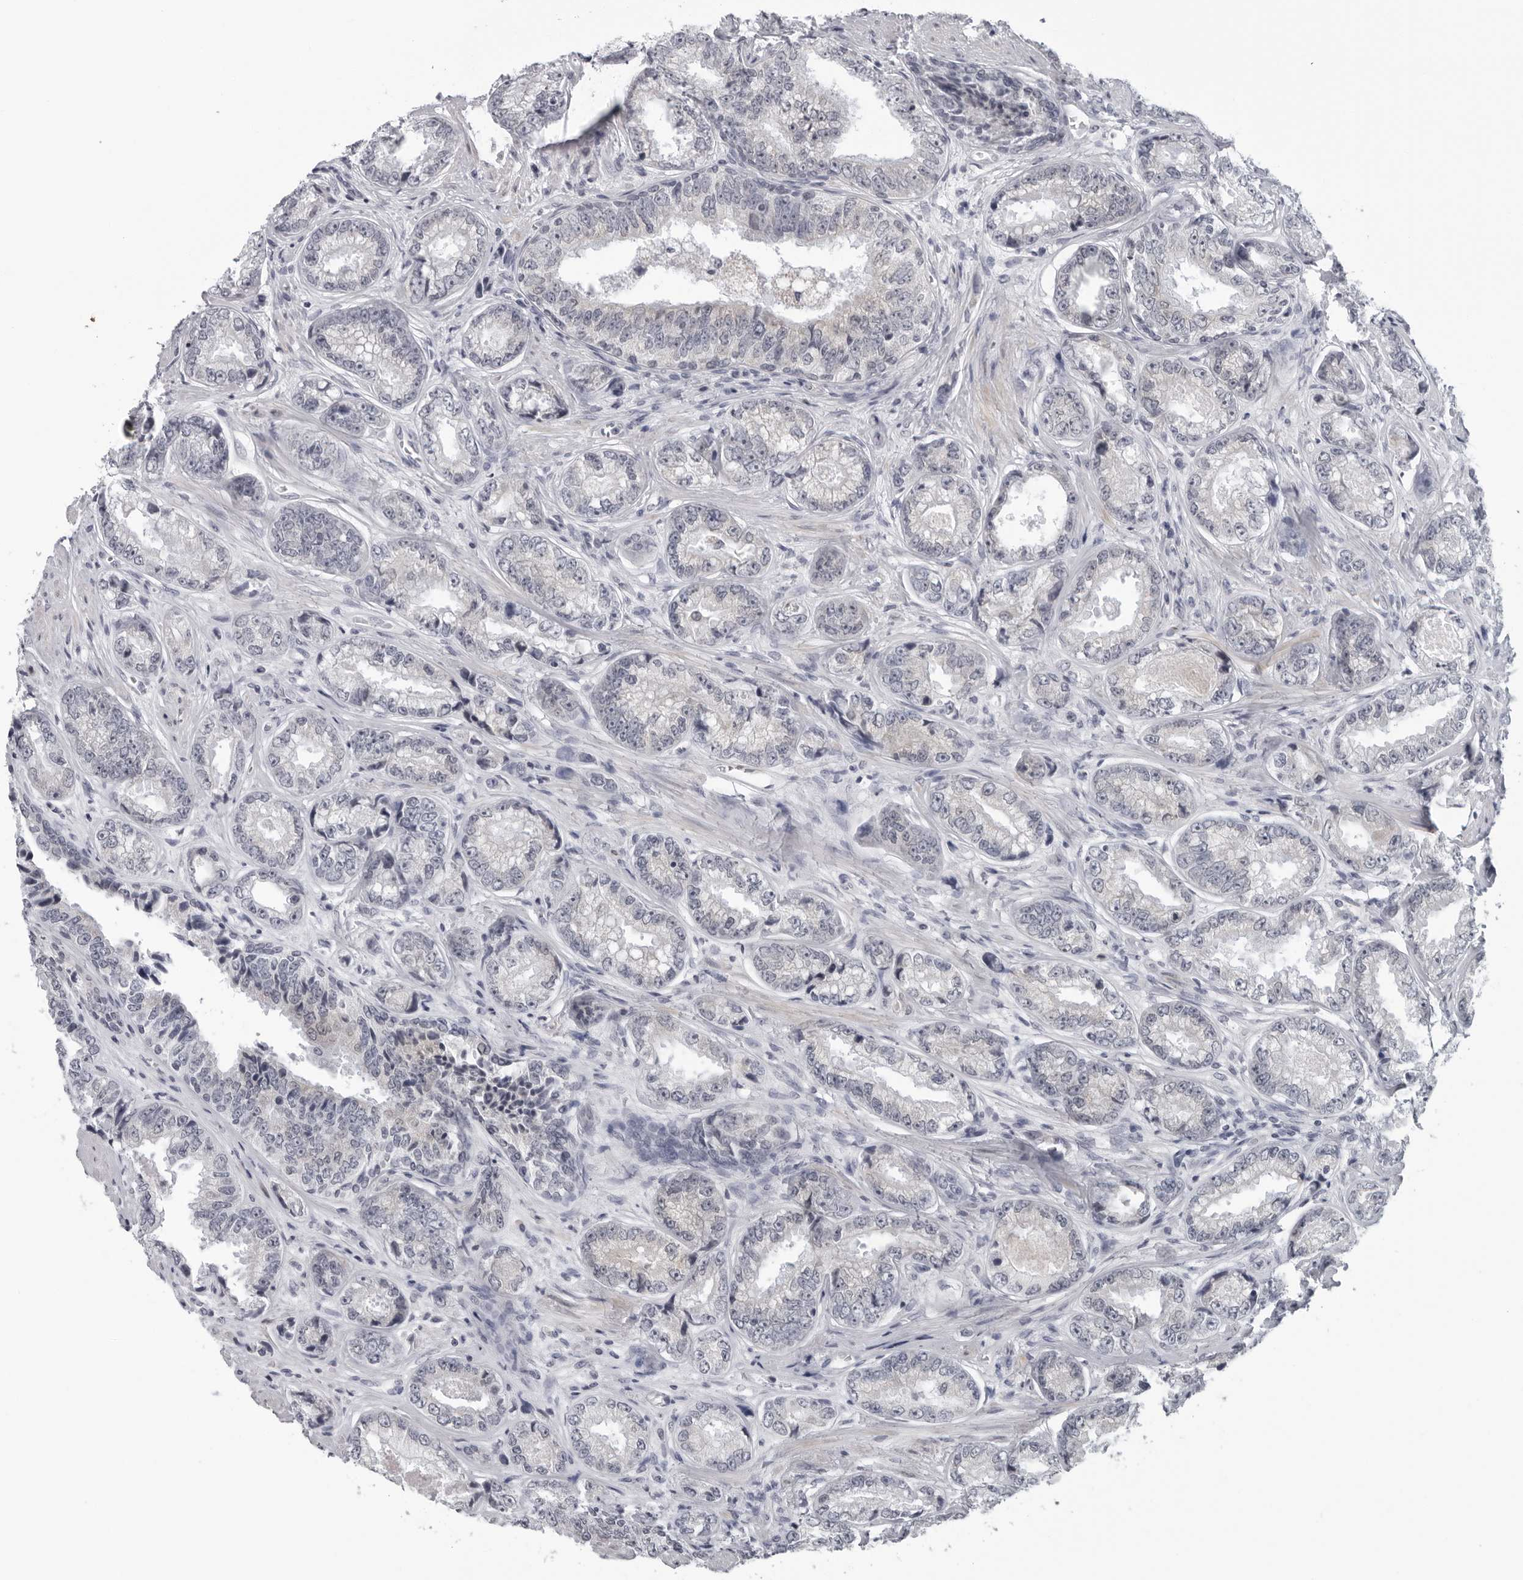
{"staining": {"intensity": "negative", "quantity": "none", "location": "none"}, "tissue": "prostate cancer", "cell_type": "Tumor cells", "image_type": "cancer", "snomed": [{"axis": "morphology", "description": "Adenocarcinoma, High grade"}, {"axis": "topography", "description": "Prostate"}], "caption": "Tumor cells are negative for brown protein staining in prostate cancer (adenocarcinoma (high-grade)).", "gene": "OPLAH", "patient": {"sex": "male", "age": 61}}